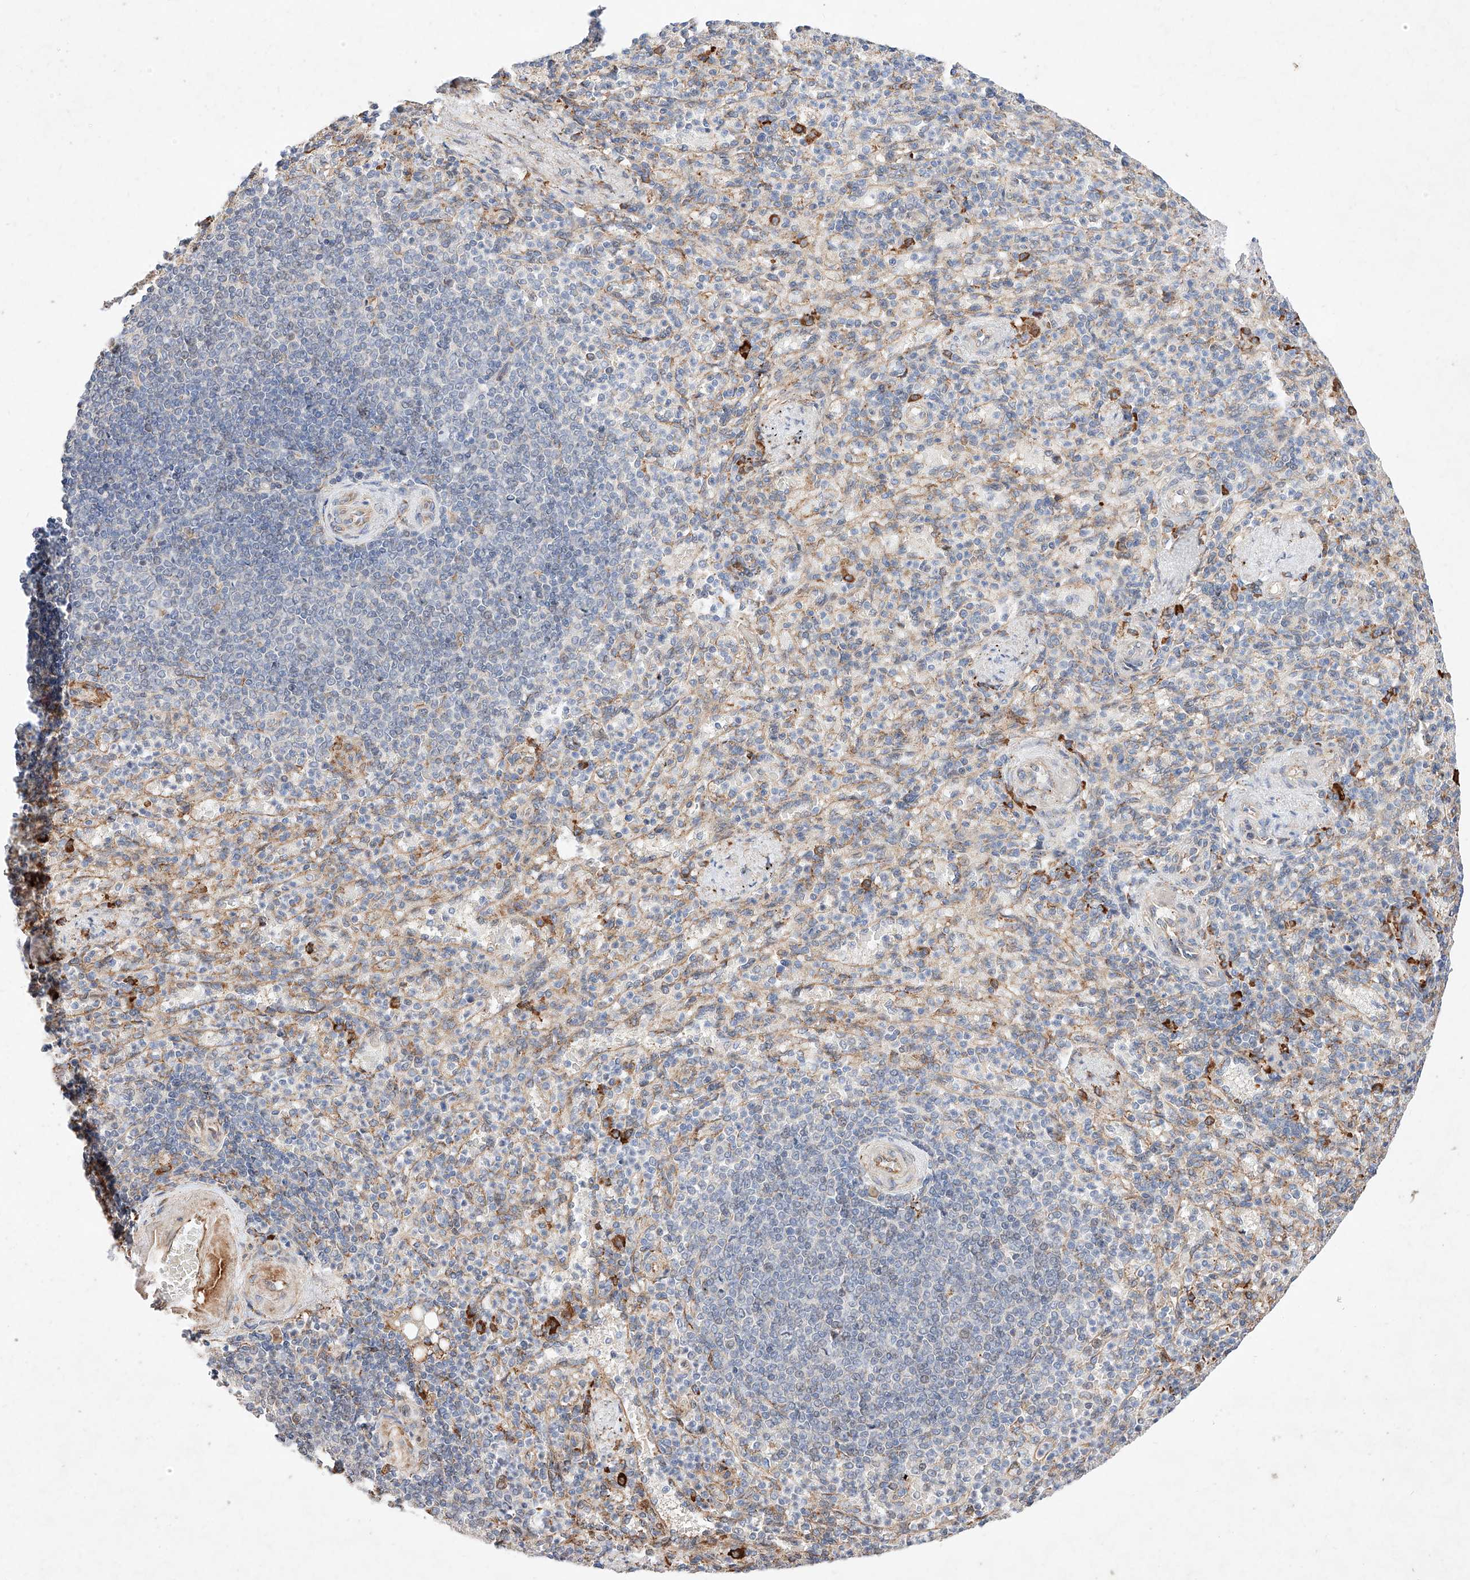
{"staining": {"intensity": "moderate", "quantity": "<25%", "location": "cytoplasmic/membranous"}, "tissue": "spleen", "cell_type": "Cells in red pulp", "image_type": "normal", "snomed": [{"axis": "morphology", "description": "Normal tissue, NOS"}, {"axis": "topography", "description": "Spleen"}], "caption": "IHC (DAB (3,3'-diaminobenzidine)) staining of benign human spleen shows moderate cytoplasmic/membranous protein staining in about <25% of cells in red pulp. The staining was performed using DAB to visualize the protein expression in brown, while the nuclei were stained in blue with hematoxylin (Magnification: 20x).", "gene": "ATP9B", "patient": {"sex": "female", "age": 74}}